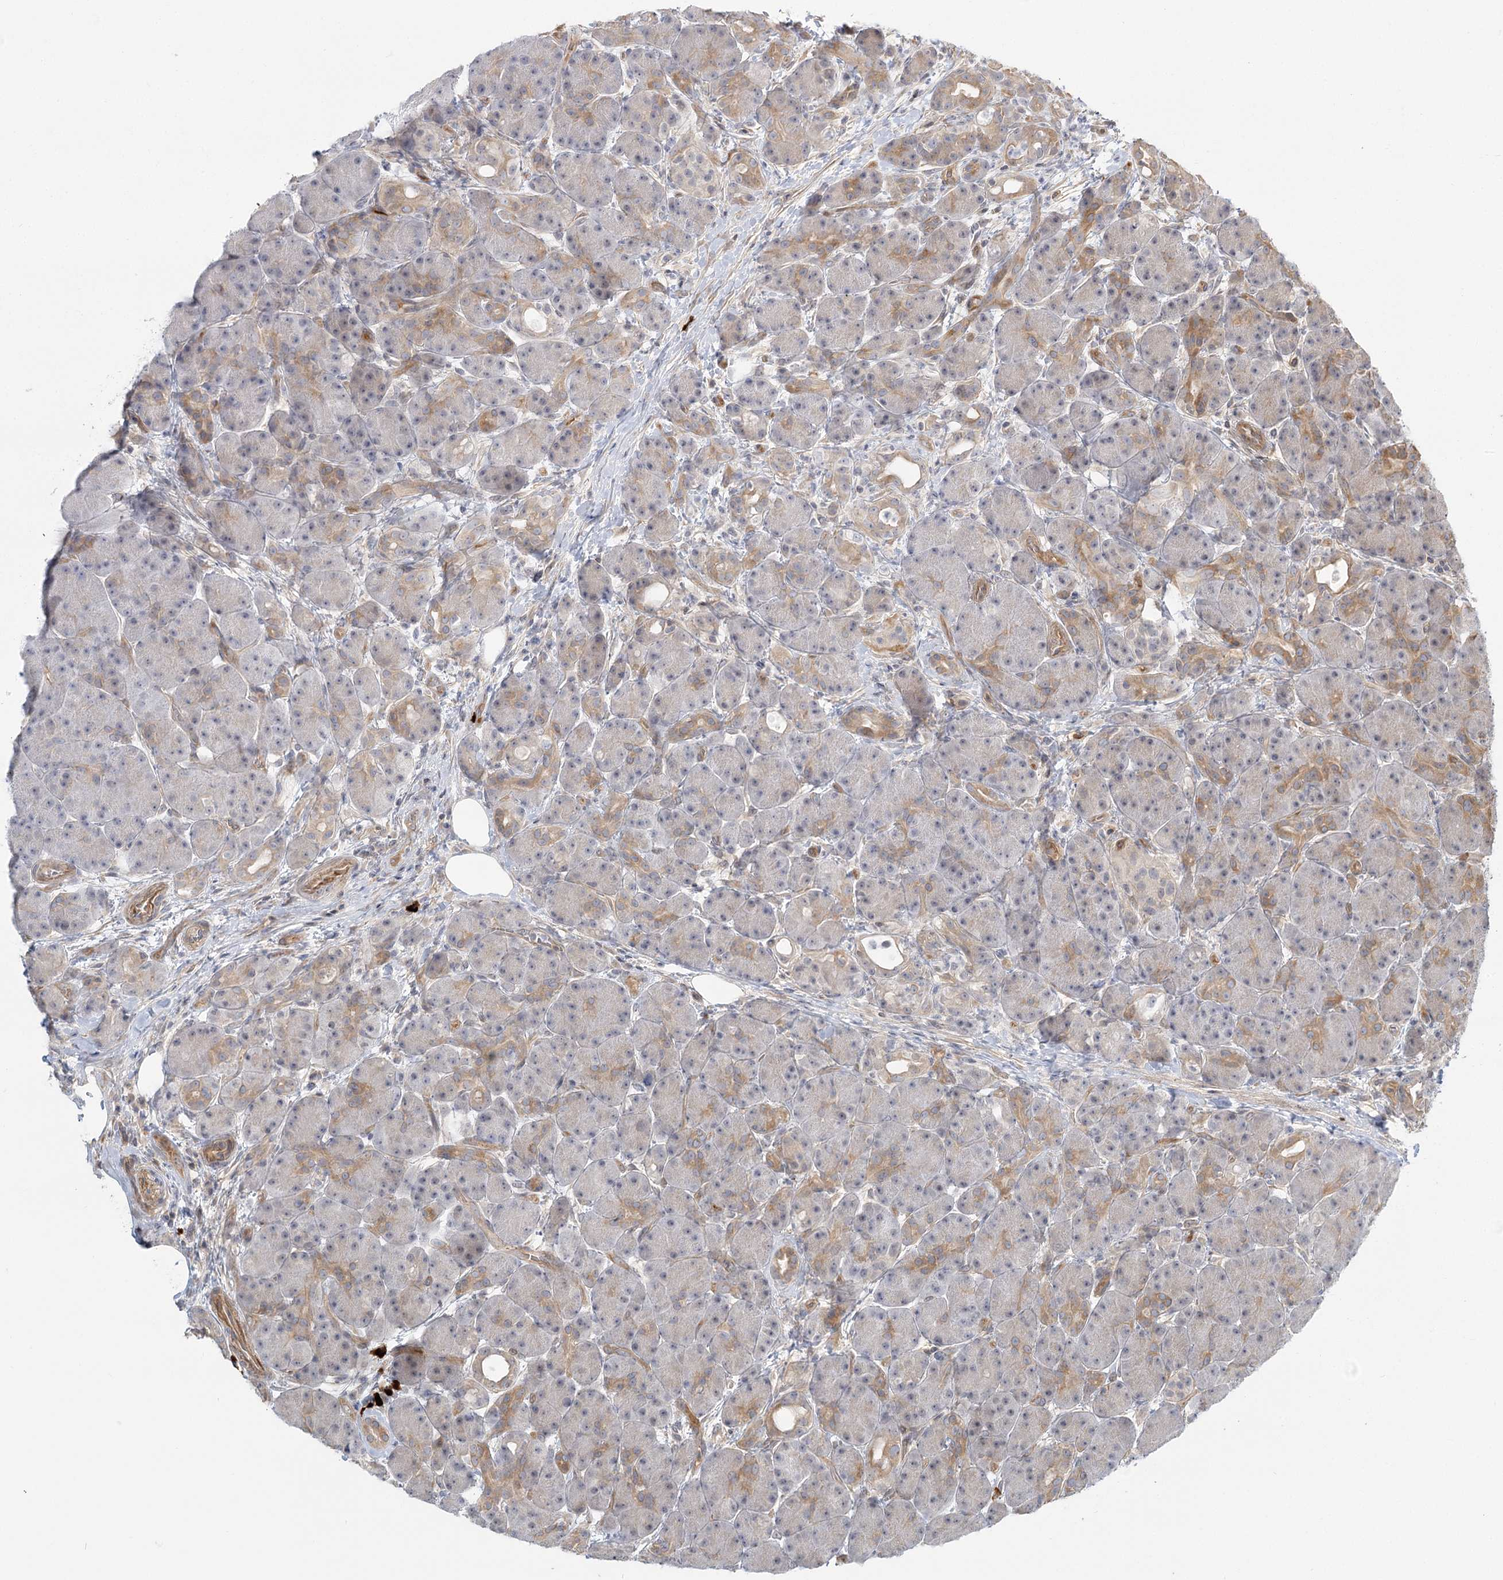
{"staining": {"intensity": "moderate", "quantity": "<25%", "location": "cytoplasmic/membranous"}, "tissue": "pancreas", "cell_type": "Exocrine glandular cells", "image_type": "normal", "snomed": [{"axis": "morphology", "description": "Normal tissue, NOS"}, {"axis": "topography", "description": "Pancreas"}], "caption": "The micrograph displays staining of normal pancreas, revealing moderate cytoplasmic/membranous protein positivity (brown color) within exocrine glandular cells.", "gene": "GUCY2C", "patient": {"sex": "male", "age": 63}}